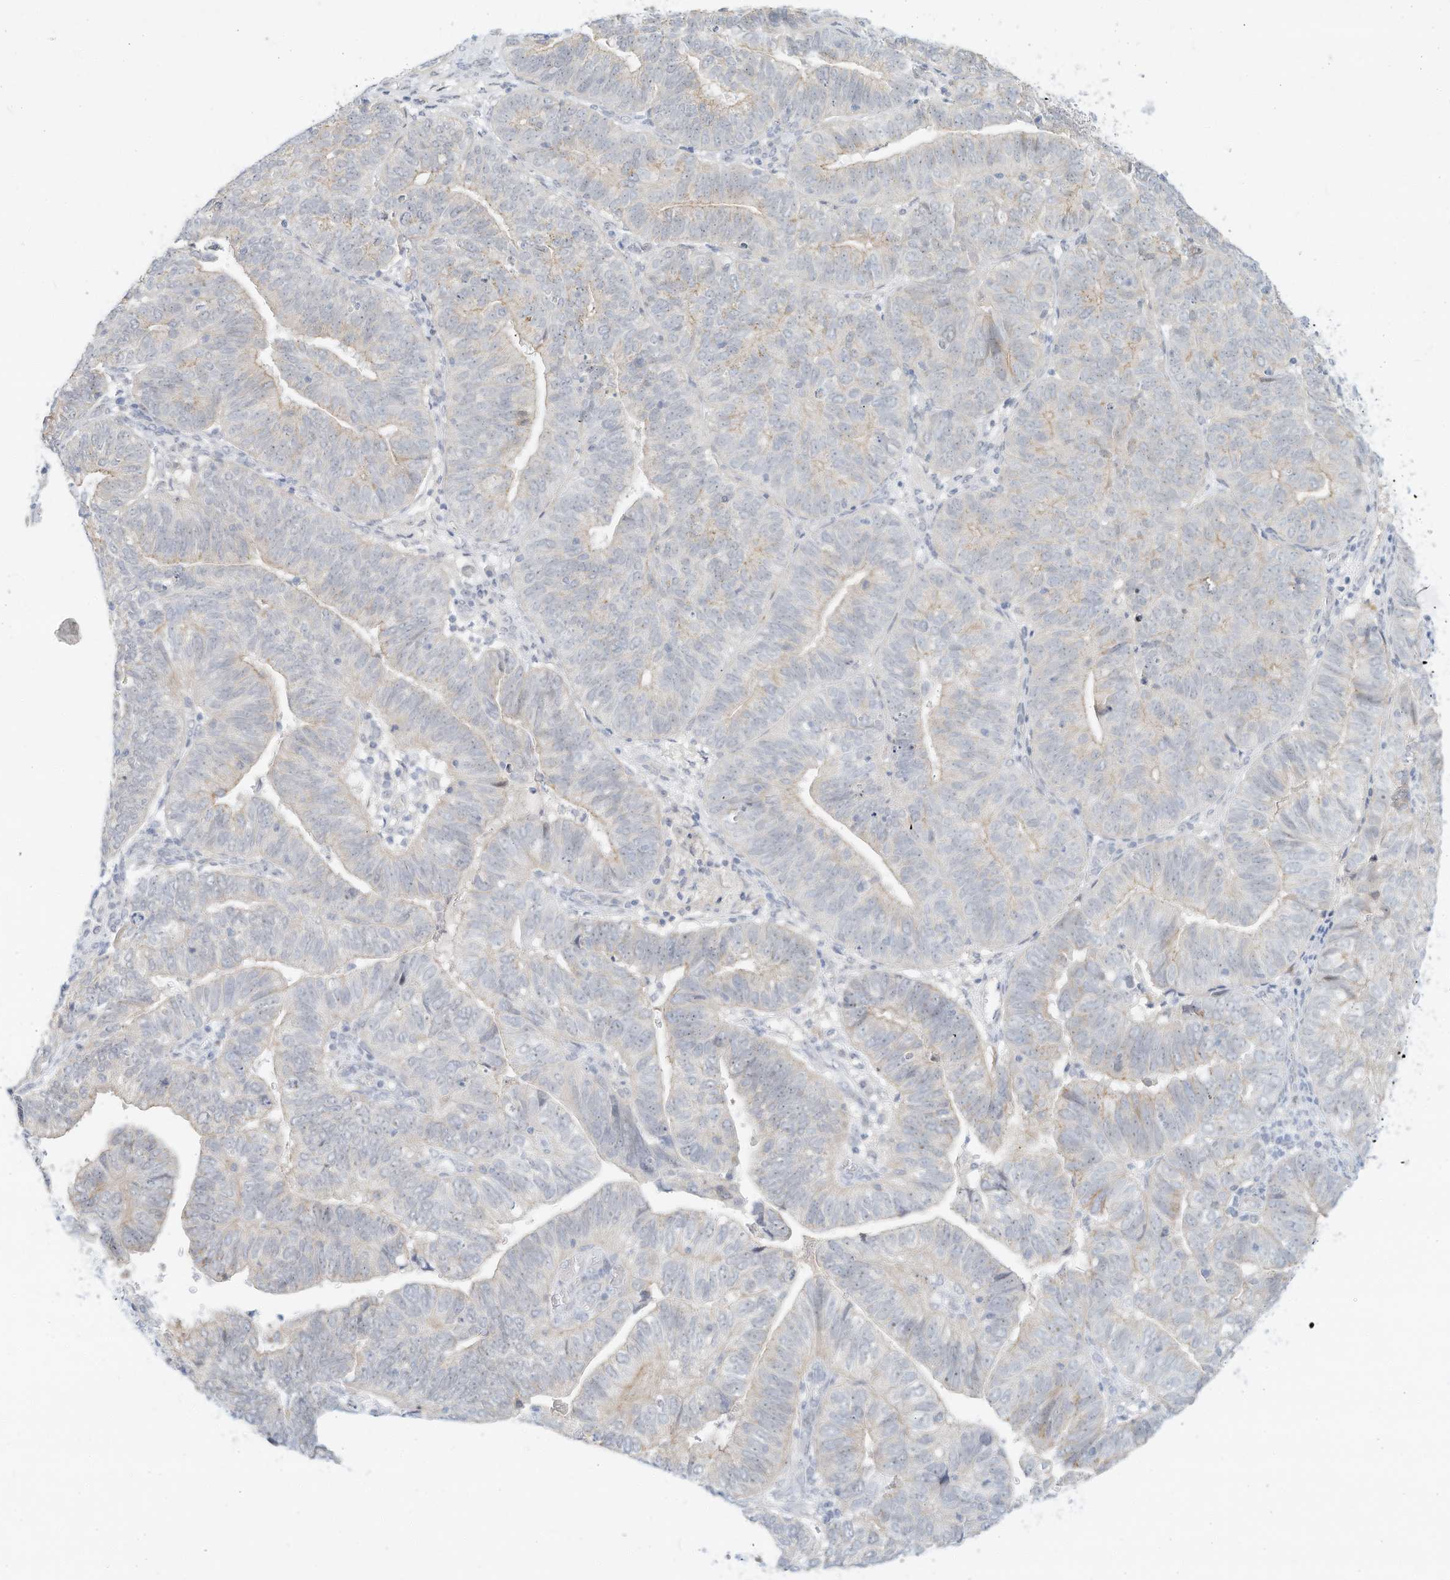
{"staining": {"intensity": "negative", "quantity": "none", "location": "none"}, "tissue": "endometrial cancer", "cell_type": "Tumor cells", "image_type": "cancer", "snomed": [{"axis": "morphology", "description": "Adenocarcinoma, NOS"}, {"axis": "topography", "description": "Uterus"}], "caption": "Image shows no significant protein positivity in tumor cells of adenocarcinoma (endometrial).", "gene": "PAK6", "patient": {"sex": "female", "age": 77}}